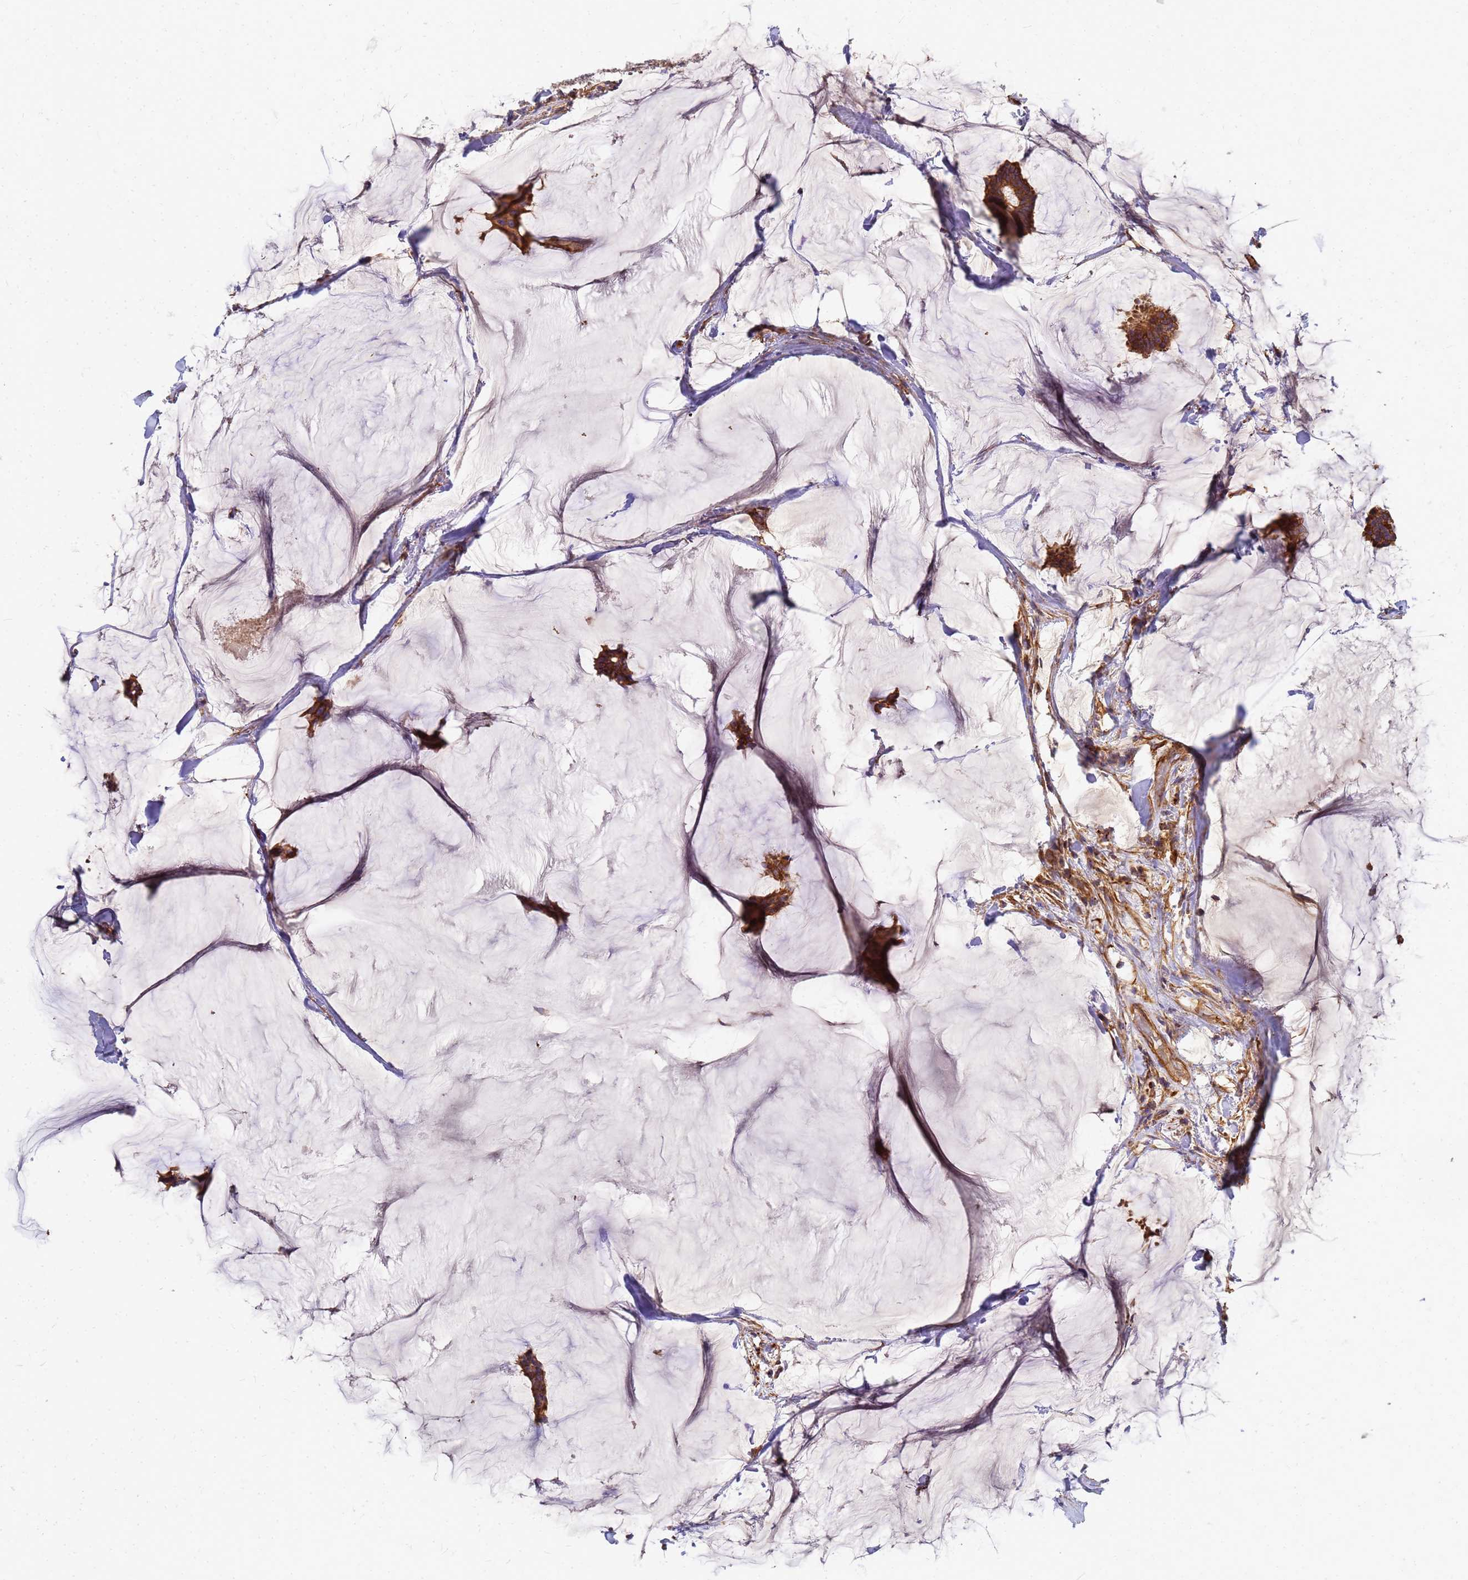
{"staining": {"intensity": "moderate", "quantity": ">75%", "location": "cytoplasmic/membranous"}, "tissue": "breast cancer", "cell_type": "Tumor cells", "image_type": "cancer", "snomed": [{"axis": "morphology", "description": "Duct carcinoma"}, {"axis": "topography", "description": "Breast"}], "caption": "Breast infiltrating ductal carcinoma stained with DAB (3,3'-diaminobenzidine) immunohistochemistry (IHC) reveals medium levels of moderate cytoplasmic/membranous staining in about >75% of tumor cells.", "gene": "C2CD5", "patient": {"sex": "female", "age": 93}}